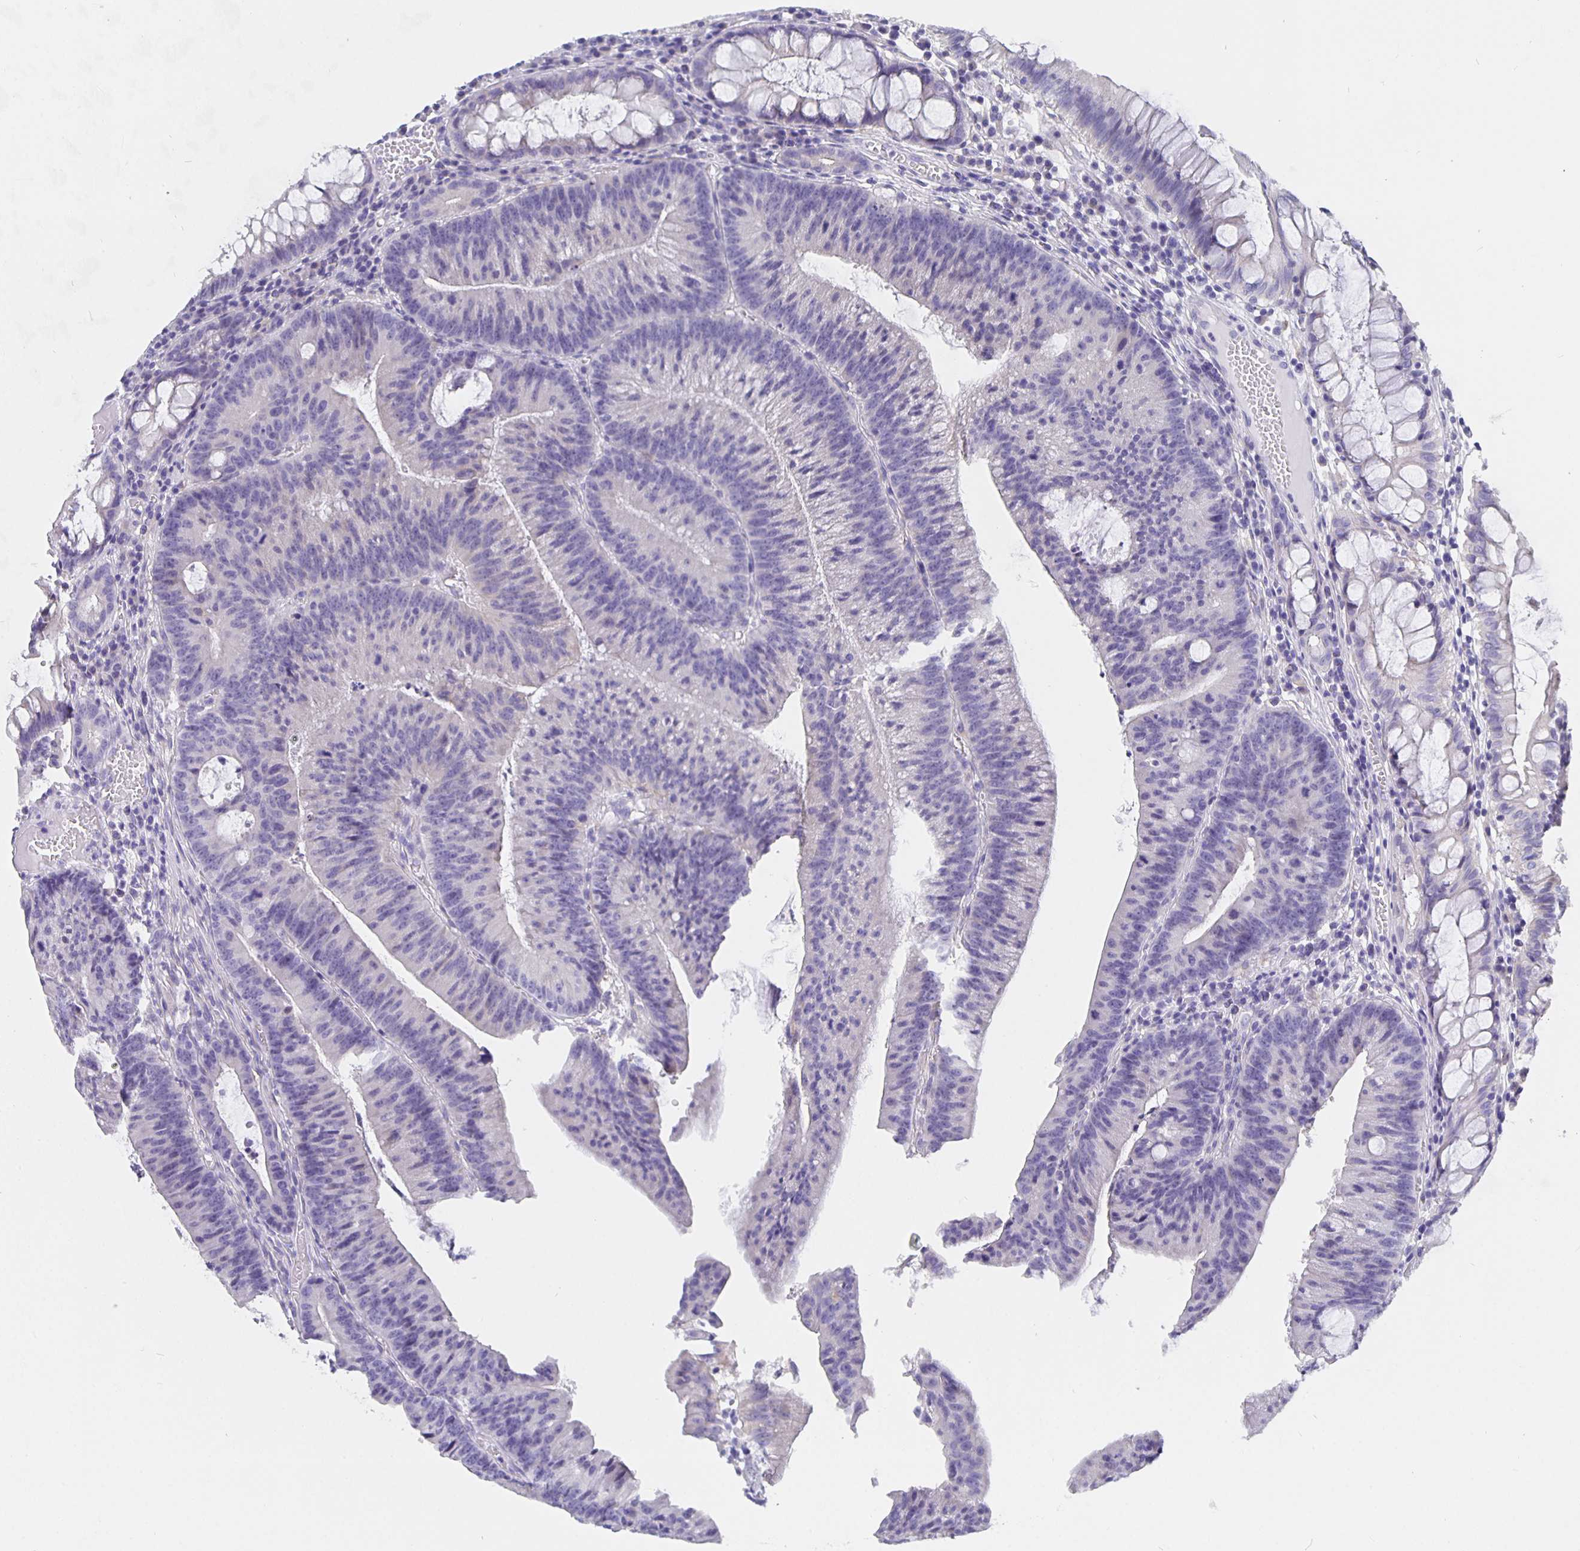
{"staining": {"intensity": "negative", "quantity": "none", "location": "none"}, "tissue": "colorectal cancer", "cell_type": "Tumor cells", "image_type": "cancer", "snomed": [{"axis": "morphology", "description": "Adenocarcinoma, NOS"}, {"axis": "topography", "description": "Colon"}], "caption": "Immunohistochemistry (IHC) of colorectal adenocarcinoma displays no positivity in tumor cells.", "gene": "CFAP74", "patient": {"sex": "female", "age": 78}}